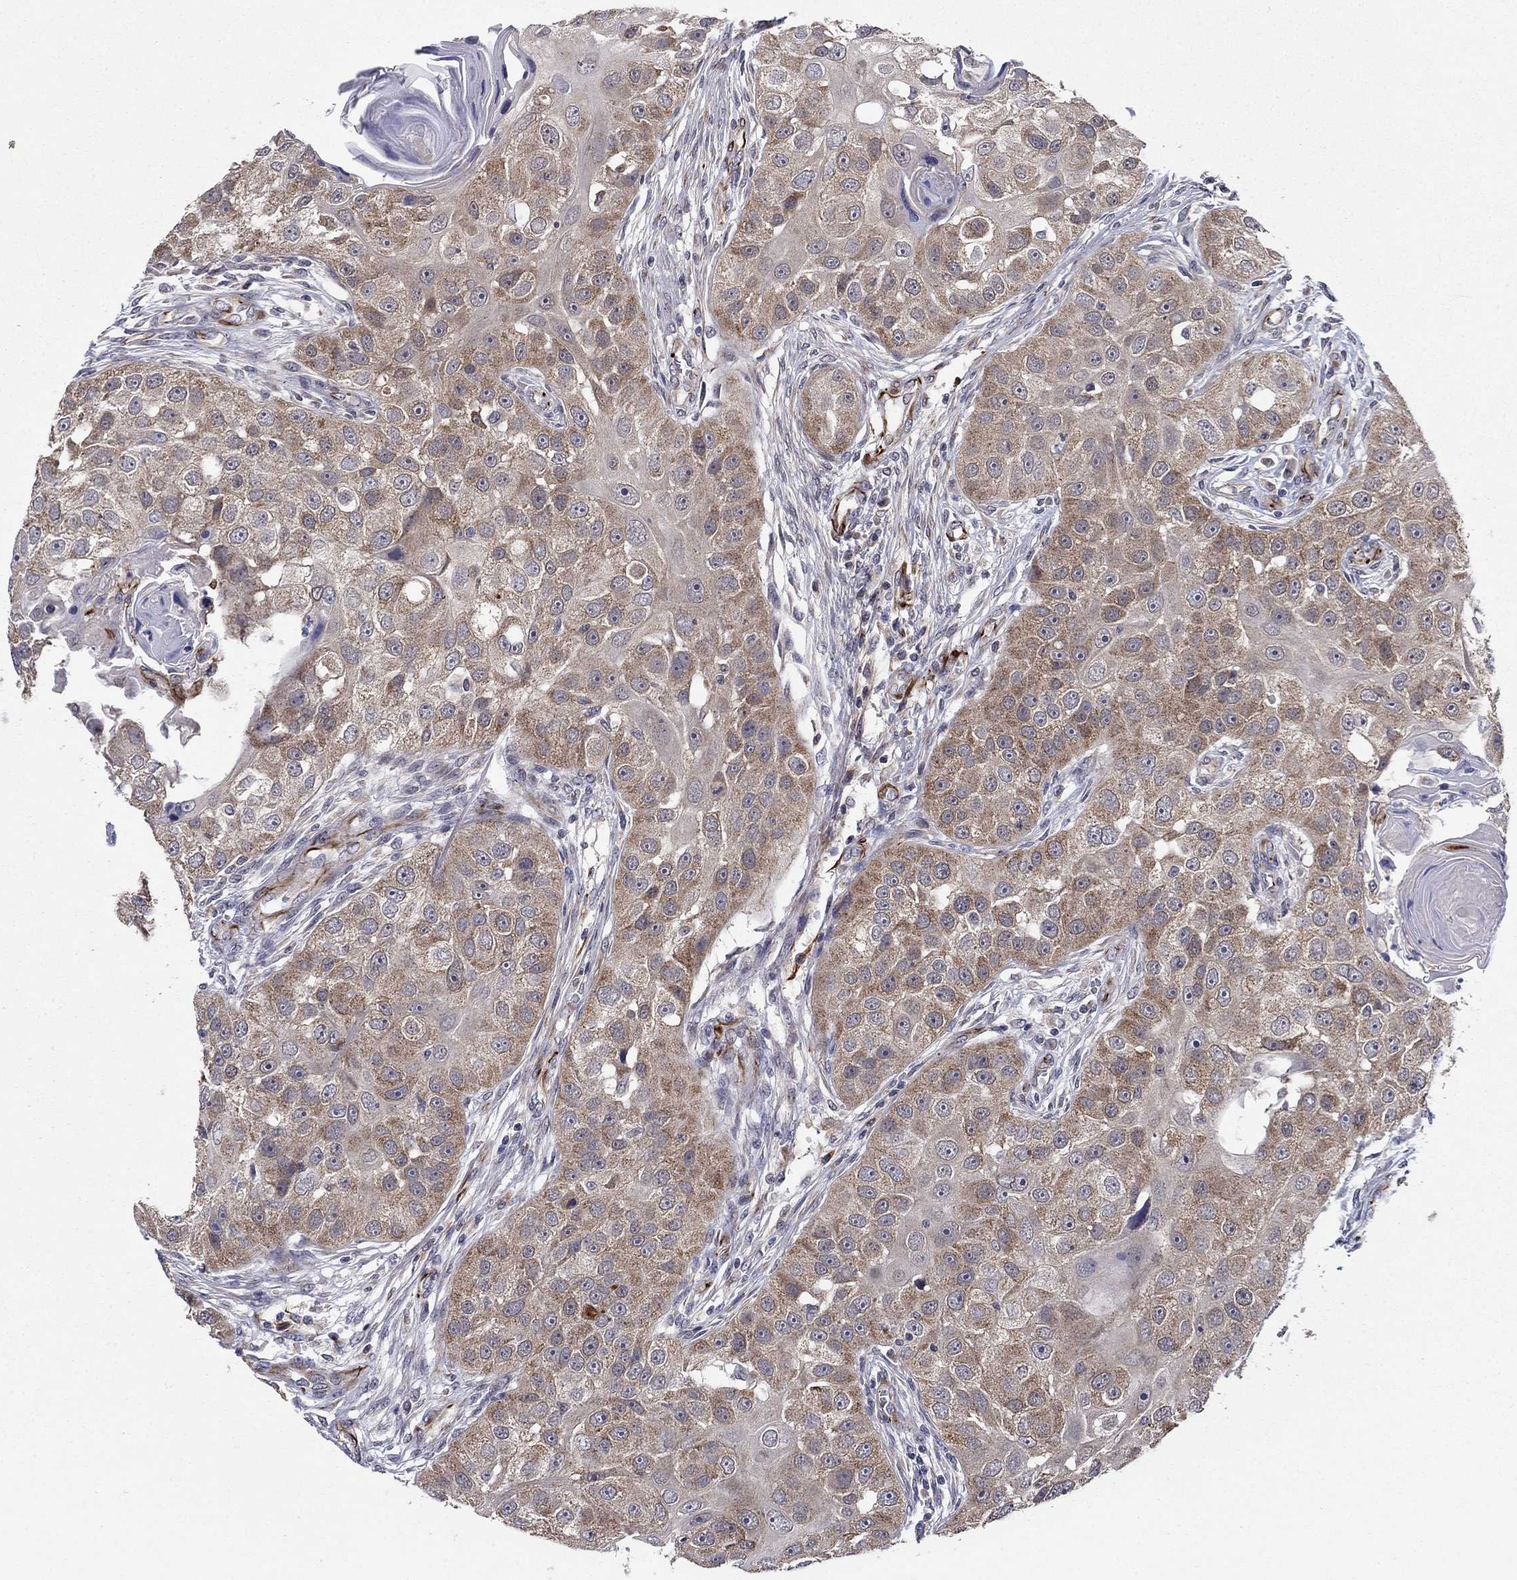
{"staining": {"intensity": "moderate", "quantity": "25%-75%", "location": "cytoplasmic/membranous"}, "tissue": "head and neck cancer", "cell_type": "Tumor cells", "image_type": "cancer", "snomed": [{"axis": "morphology", "description": "Normal tissue, NOS"}, {"axis": "morphology", "description": "Squamous cell carcinoma, NOS"}, {"axis": "topography", "description": "Skeletal muscle"}, {"axis": "topography", "description": "Head-Neck"}], "caption": "DAB immunohistochemical staining of head and neck cancer (squamous cell carcinoma) shows moderate cytoplasmic/membranous protein positivity in approximately 25%-75% of tumor cells. The staining is performed using DAB (3,3'-diaminobenzidine) brown chromogen to label protein expression. The nuclei are counter-stained blue using hematoxylin.", "gene": "LACTB2", "patient": {"sex": "male", "age": 51}}